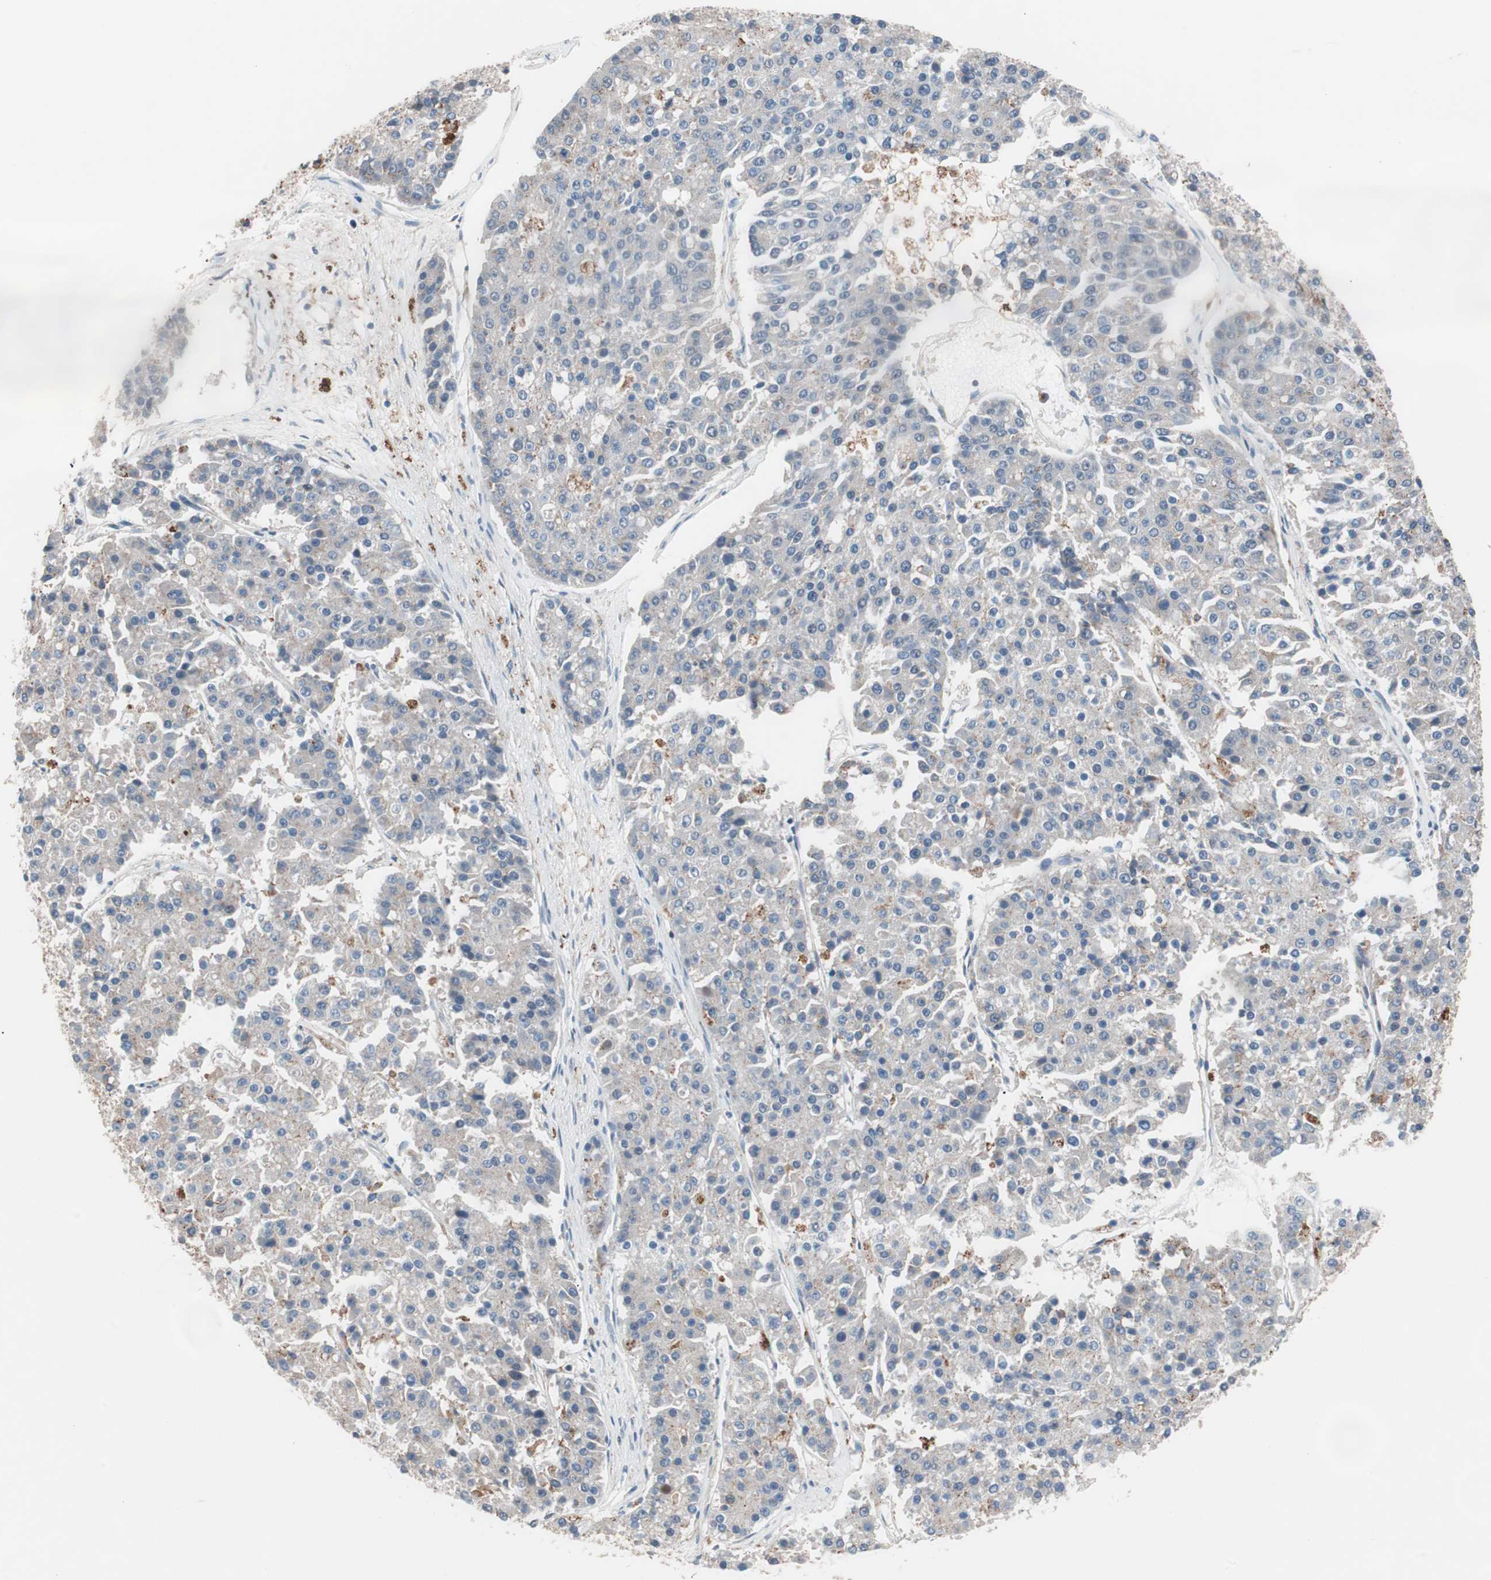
{"staining": {"intensity": "weak", "quantity": "<25%", "location": "cytoplasmic/membranous"}, "tissue": "pancreatic cancer", "cell_type": "Tumor cells", "image_type": "cancer", "snomed": [{"axis": "morphology", "description": "Adenocarcinoma, NOS"}, {"axis": "topography", "description": "Pancreas"}], "caption": "Tumor cells are negative for brown protein staining in adenocarcinoma (pancreatic).", "gene": "LITAF", "patient": {"sex": "male", "age": 50}}